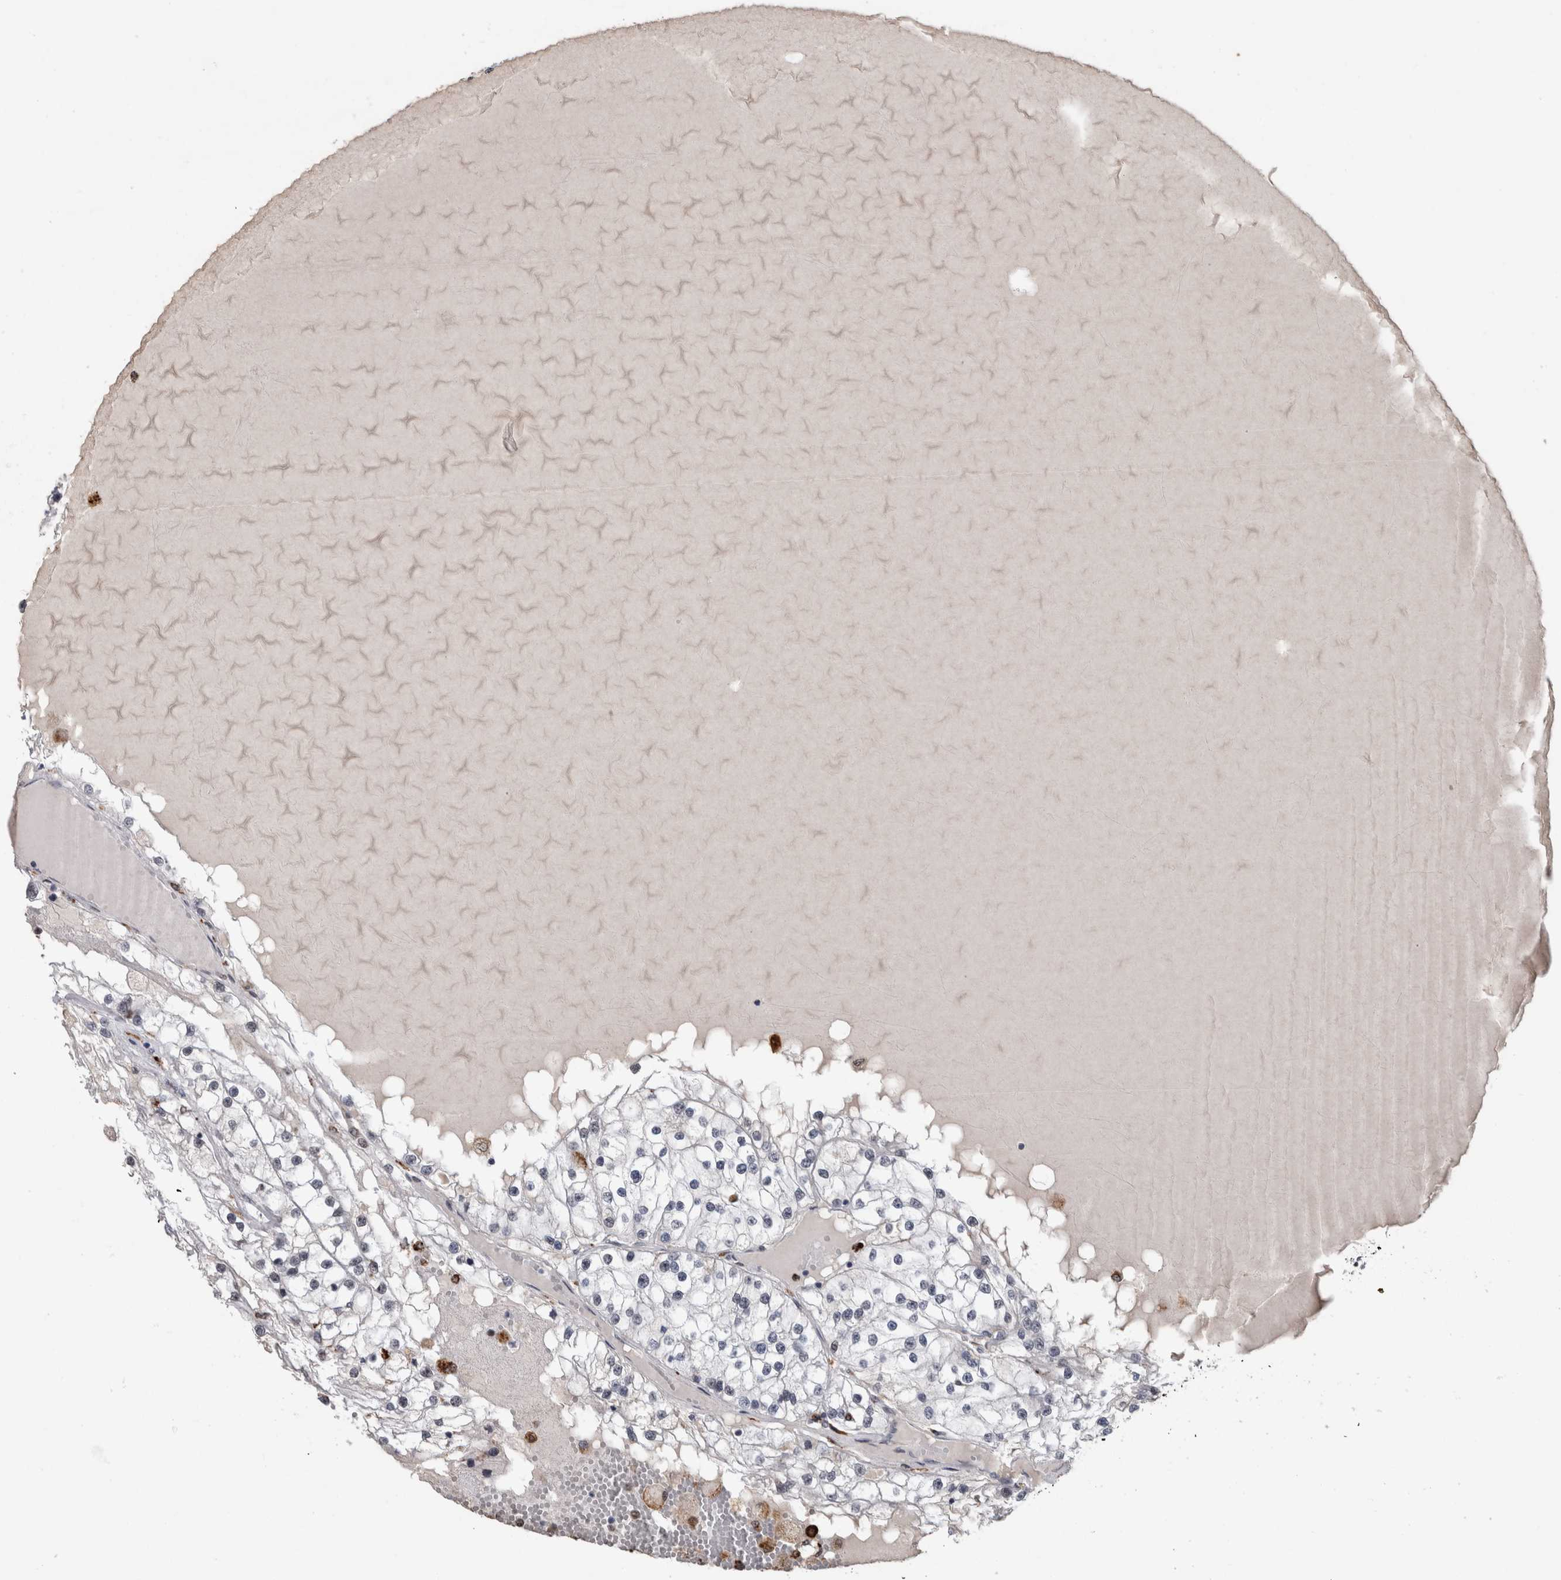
{"staining": {"intensity": "negative", "quantity": "none", "location": "none"}, "tissue": "renal cancer", "cell_type": "Tumor cells", "image_type": "cancer", "snomed": [{"axis": "morphology", "description": "Adenocarcinoma, NOS"}, {"axis": "topography", "description": "Kidney"}], "caption": "The histopathology image reveals no staining of tumor cells in renal cancer (adenocarcinoma). The staining is performed using DAB brown chromogen with nuclei counter-stained in using hematoxylin.", "gene": "POLD2", "patient": {"sex": "male", "age": 68}}